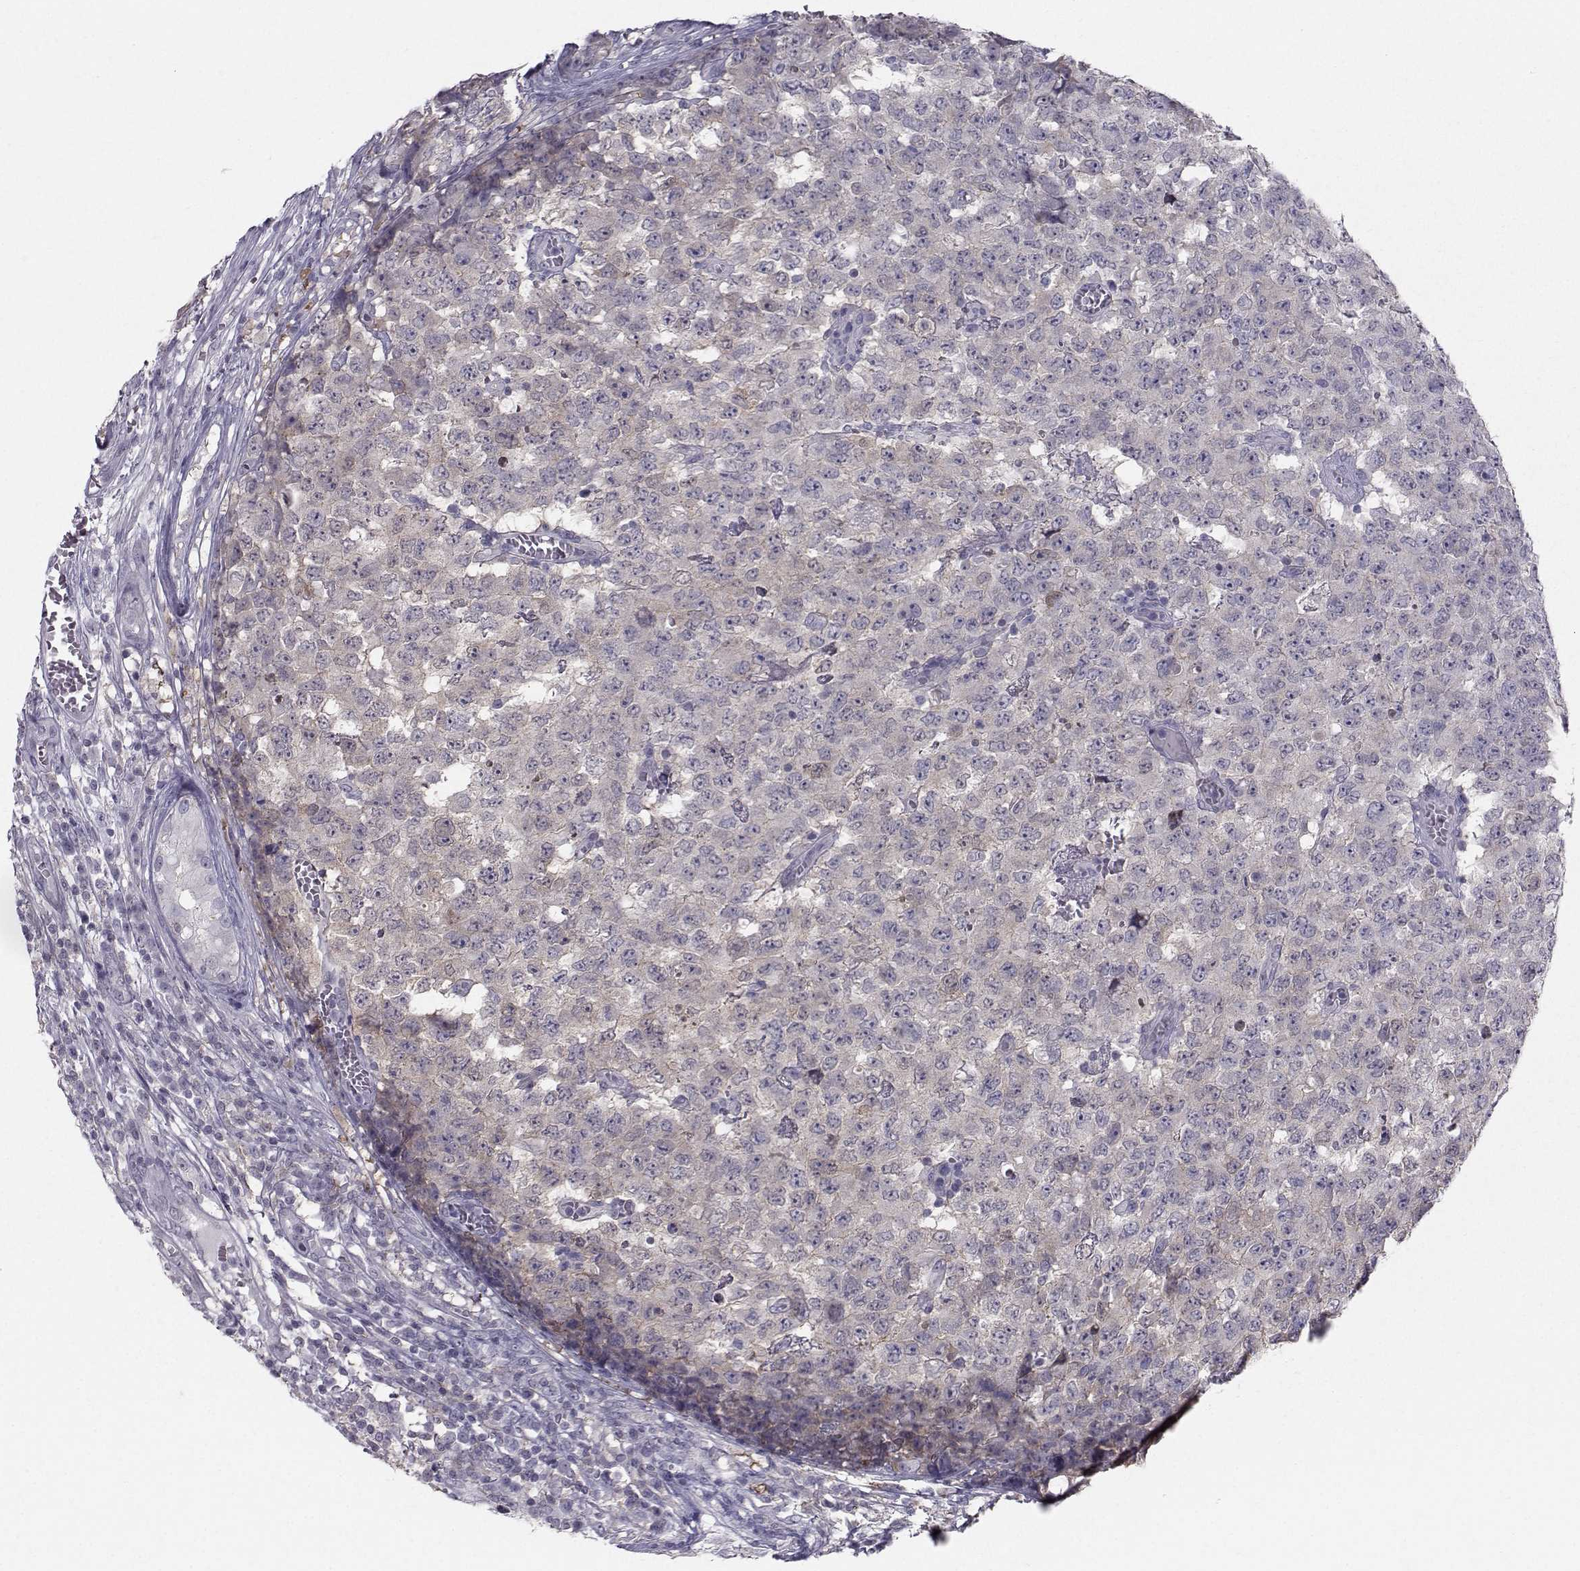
{"staining": {"intensity": "weak", "quantity": "<25%", "location": "cytoplasmic/membranous"}, "tissue": "testis cancer", "cell_type": "Tumor cells", "image_type": "cancer", "snomed": [{"axis": "morphology", "description": "Carcinoma, Embryonal, NOS"}, {"axis": "topography", "description": "Testis"}], "caption": "Histopathology image shows no significant protein positivity in tumor cells of embryonal carcinoma (testis).", "gene": "SPDYE4", "patient": {"sex": "male", "age": 23}}